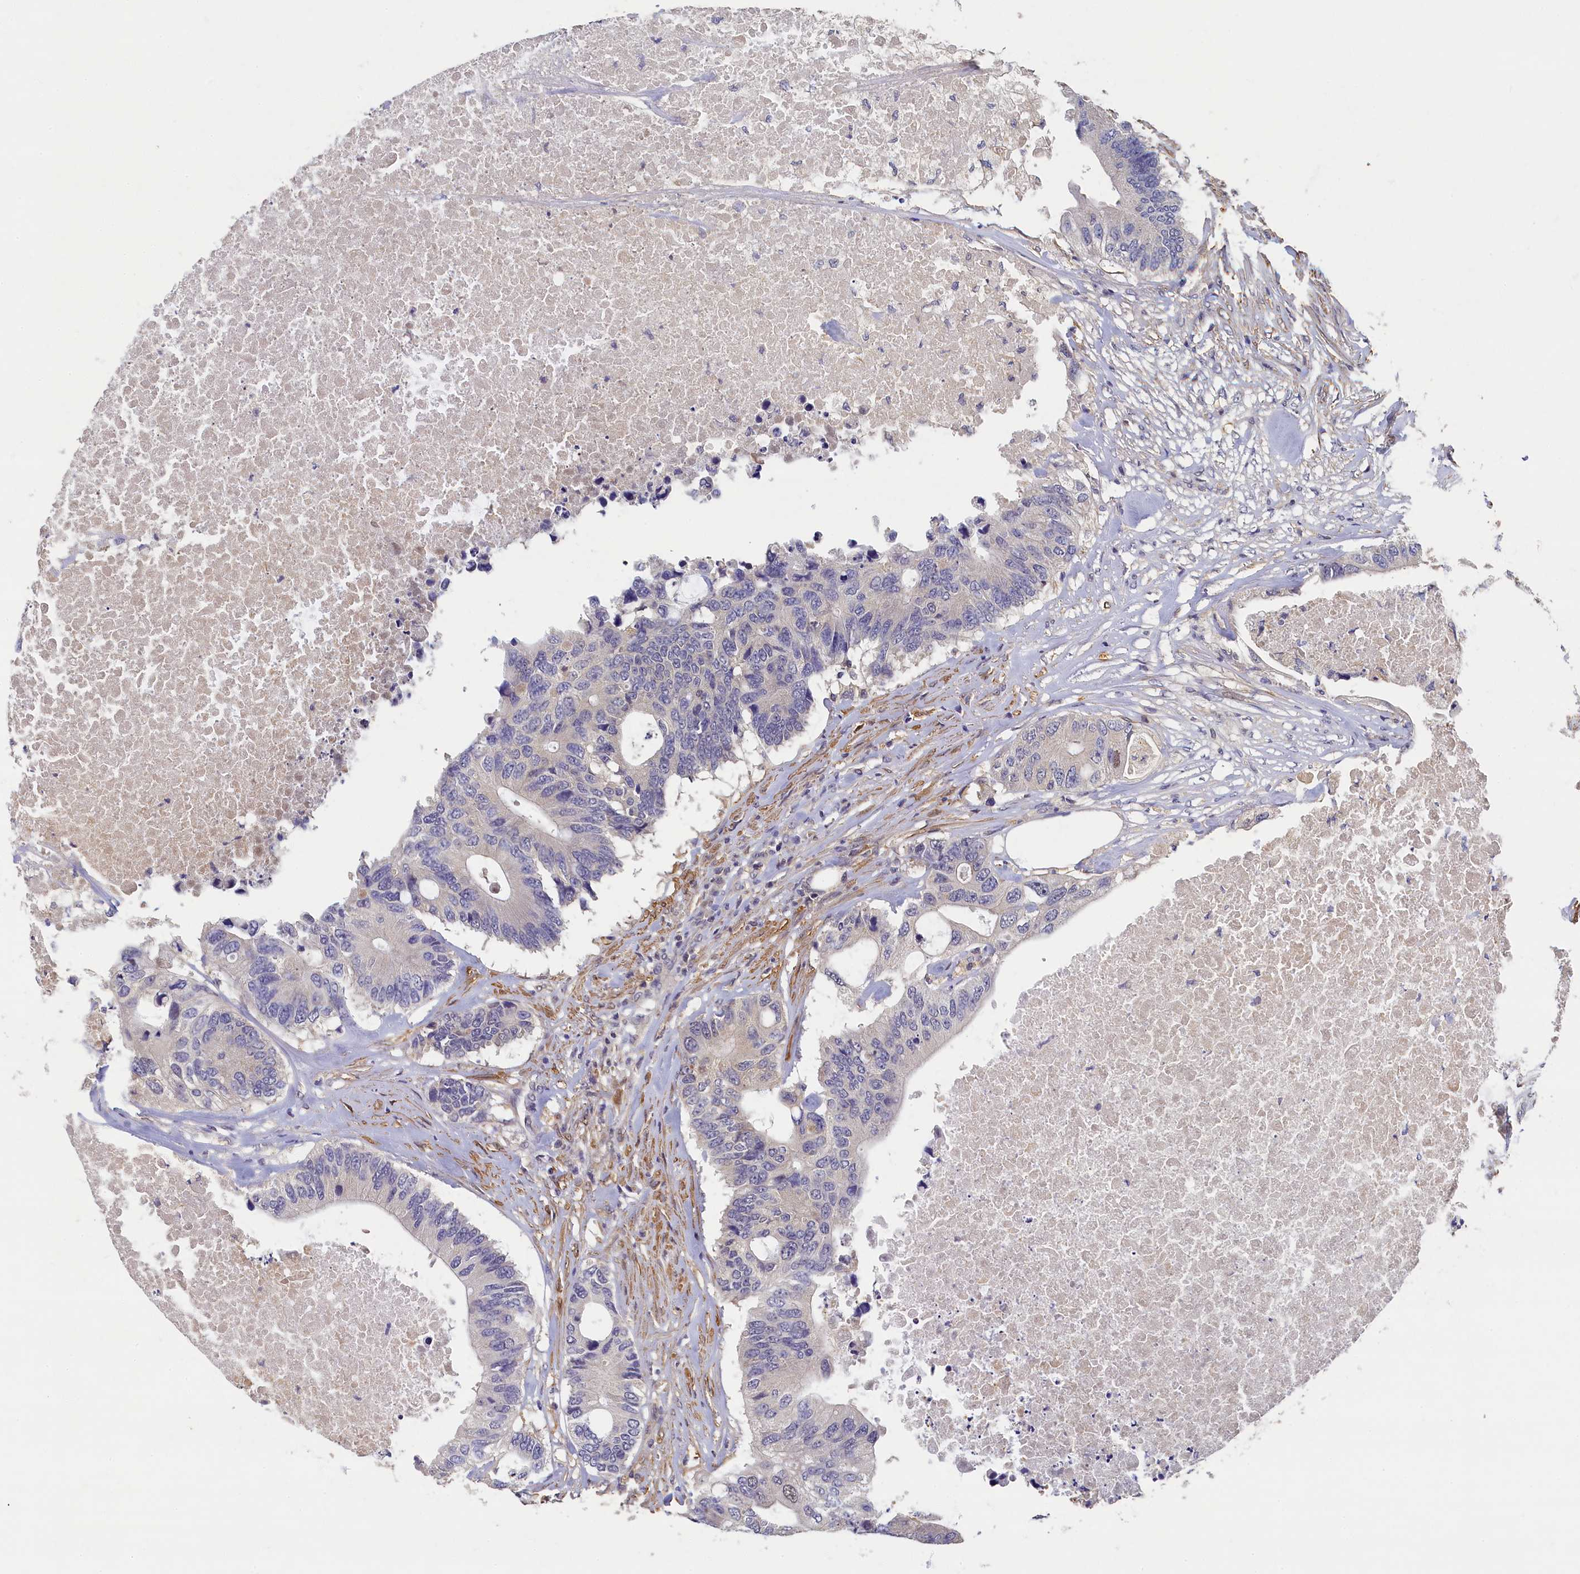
{"staining": {"intensity": "negative", "quantity": "none", "location": "none"}, "tissue": "colorectal cancer", "cell_type": "Tumor cells", "image_type": "cancer", "snomed": [{"axis": "morphology", "description": "Adenocarcinoma, NOS"}, {"axis": "topography", "description": "Colon"}], "caption": "IHC image of neoplastic tissue: human colorectal adenocarcinoma stained with DAB shows no significant protein expression in tumor cells.", "gene": "TBCB", "patient": {"sex": "male", "age": 71}}